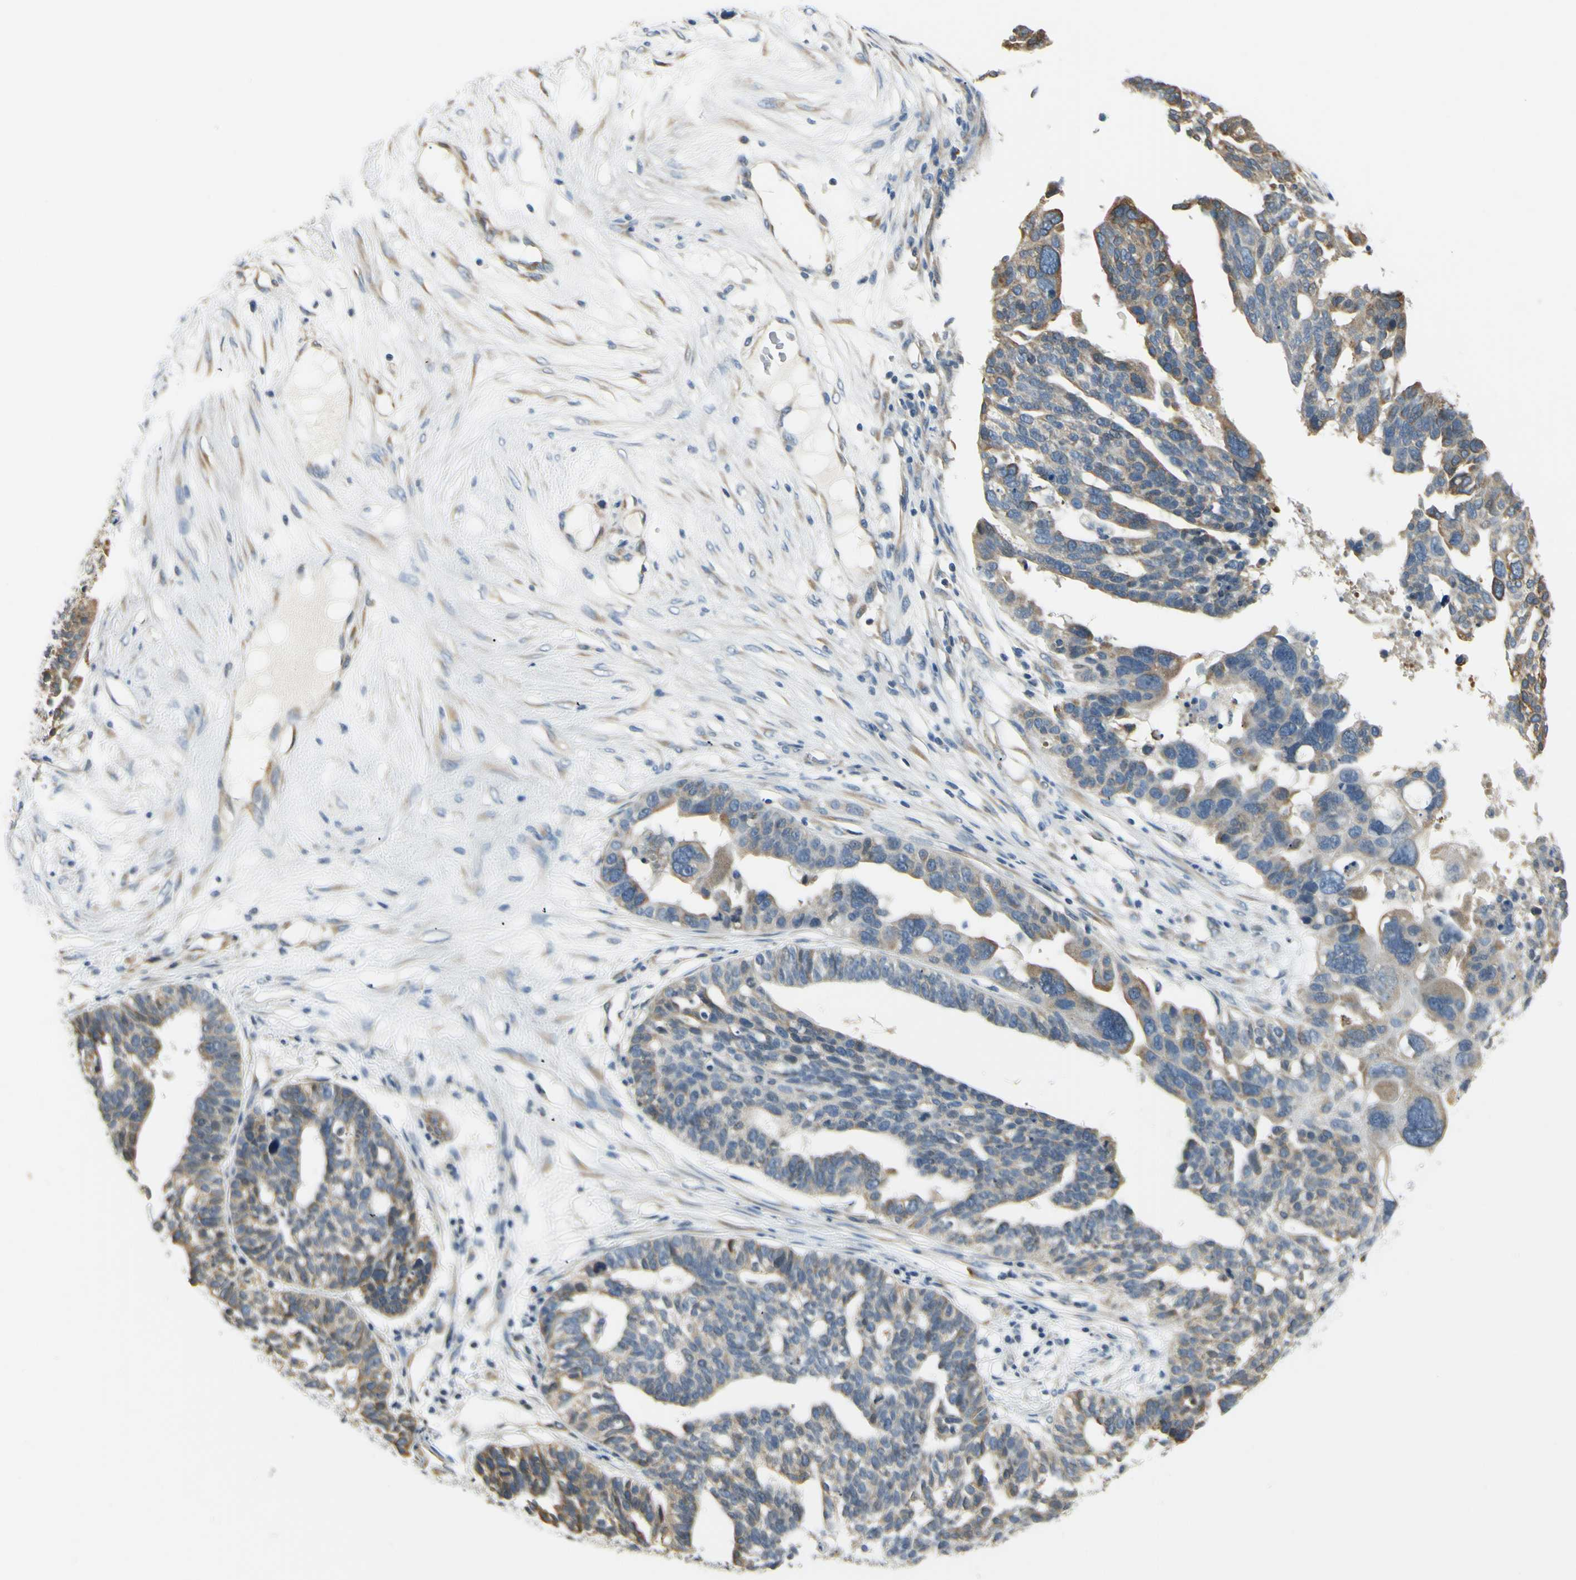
{"staining": {"intensity": "weak", "quantity": "25%-75%", "location": "cytoplasmic/membranous"}, "tissue": "ovarian cancer", "cell_type": "Tumor cells", "image_type": "cancer", "snomed": [{"axis": "morphology", "description": "Cystadenocarcinoma, serous, NOS"}, {"axis": "topography", "description": "Ovary"}], "caption": "Ovarian cancer (serous cystadenocarcinoma) was stained to show a protein in brown. There is low levels of weak cytoplasmic/membranous staining in about 25%-75% of tumor cells.", "gene": "IGDCC4", "patient": {"sex": "female", "age": 59}}